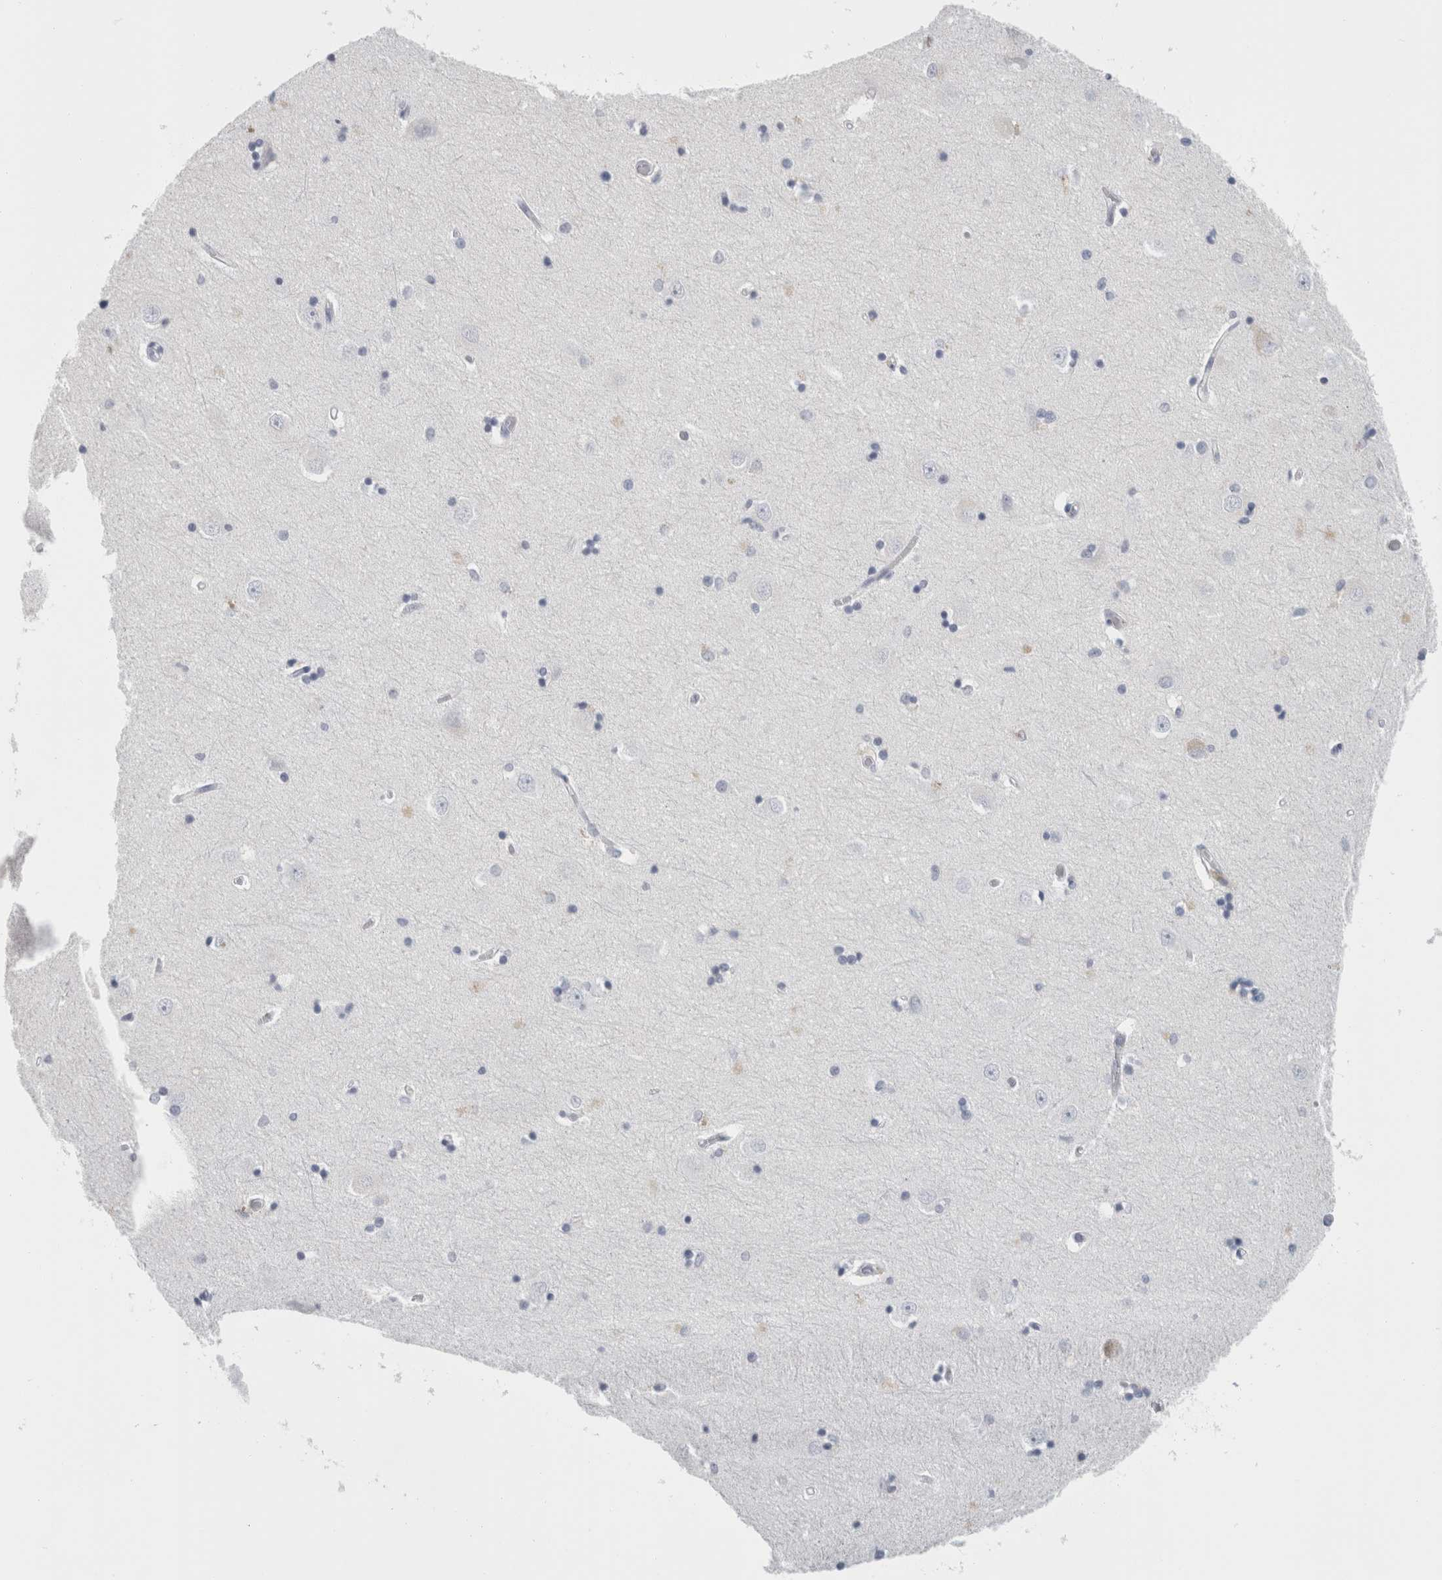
{"staining": {"intensity": "negative", "quantity": "none", "location": "none"}, "tissue": "hippocampus", "cell_type": "Glial cells", "image_type": "normal", "snomed": [{"axis": "morphology", "description": "Normal tissue, NOS"}, {"axis": "topography", "description": "Hippocampus"}], "caption": "IHC of normal human hippocampus displays no expression in glial cells. (DAB IHC visualized using brightfield microscopy, high magnification).", "gene": "SLC28A3", "patient": {"sex": "male", "age": 45}}